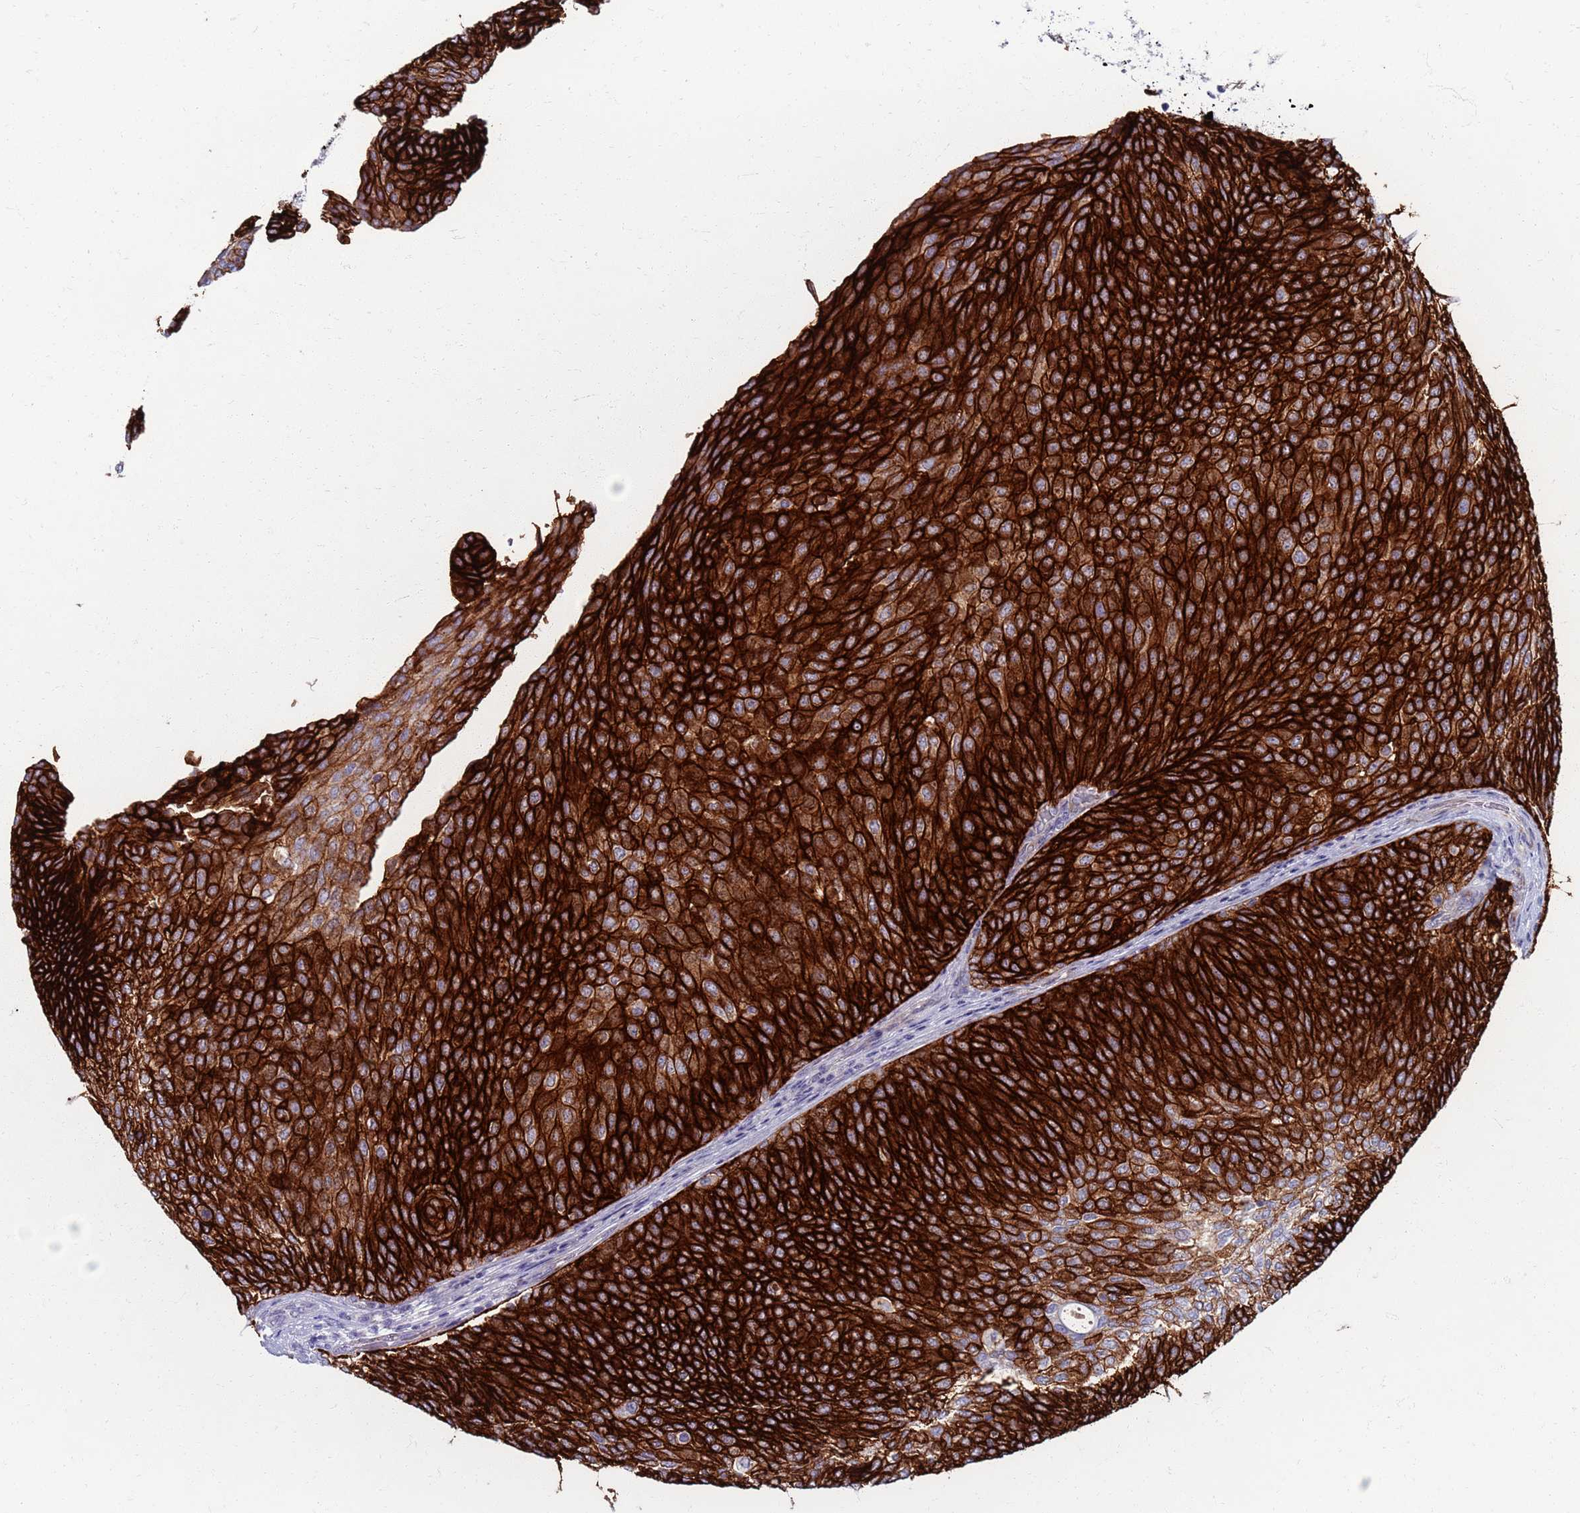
{"staining": {"intensity": "strong", "quantity": ">75%", "location": "cytoplasmic/membranous"}, "tissue": "urothelial cancer", "cell_type": "Tumor cells", "image_type": "cancer", "snomed": [{"axis": "morphology", "description": "Urothelial carcinoma, Low grade"}, {"axis": "topography", "description": "Urinary bladder"}], "caption": "Protein staining of urothelial carcinoma (low-grade) tissue reveals strong cytoplasmic/membranous positivity in about >75% of tumor cells. Nuclei are stained in blue.", "gene": "CLCA2", "patient": {"sex": "female", "age": 79}}